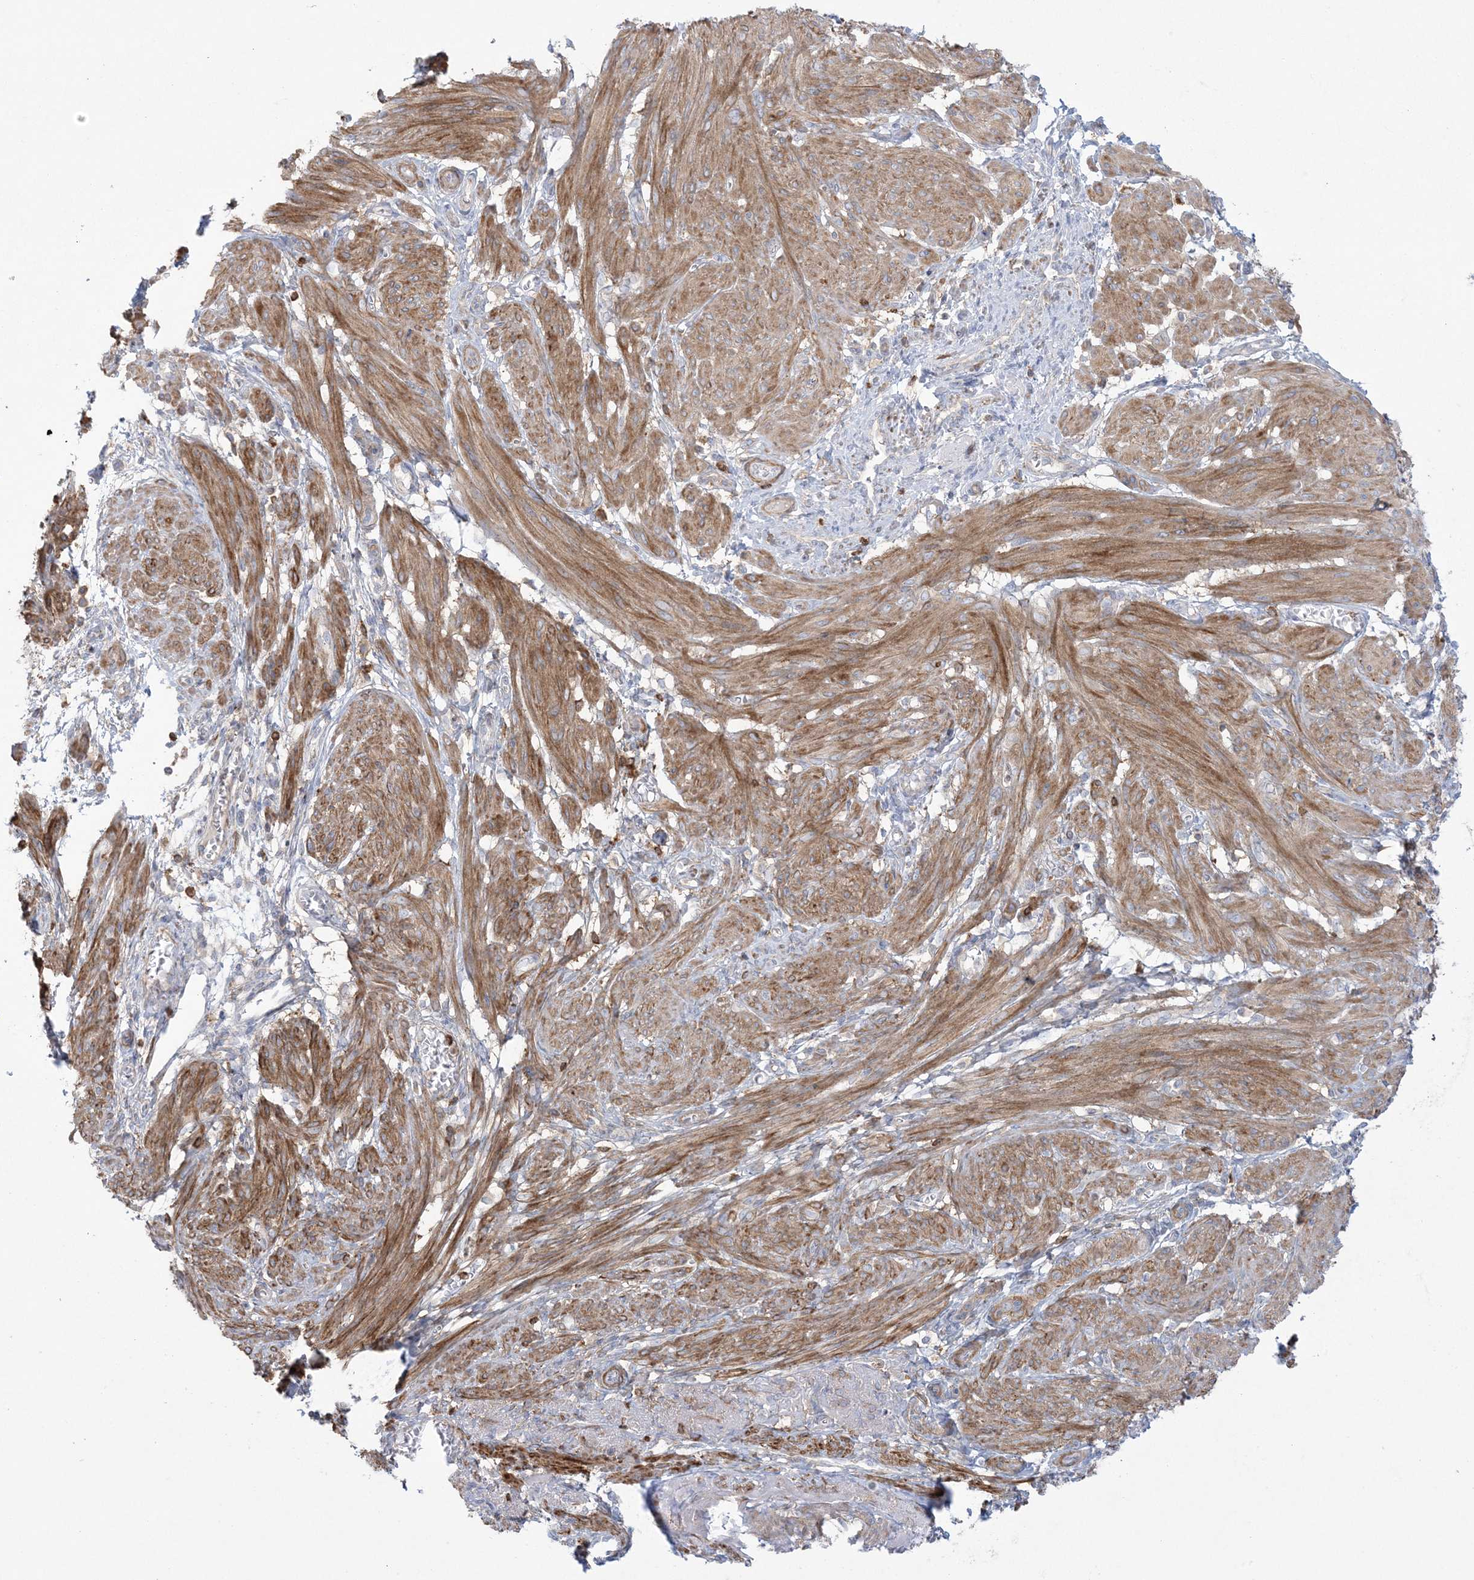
{"staining": {"intensity": "moderate", "quantity": ">75%", "location": "cytoplasmic/membranous"}, "tissue": "smooth muscle", "cell_type": "Smooth muscle cells", "image_type": "normal", "snomed": [{"axis": "morphology", "description": "Normal tissue, NOS"}, {"axis": "topography", "description": "Smooth muscle"}], "caption": "Protein expression analysis of unremarkable smooth muscle shows moderate cytoplasmic/membranous expression in about >75% of smooth muscle cells.", "gene": "ARHGAP30", "patient": {"sex": "female", "age": 39}}